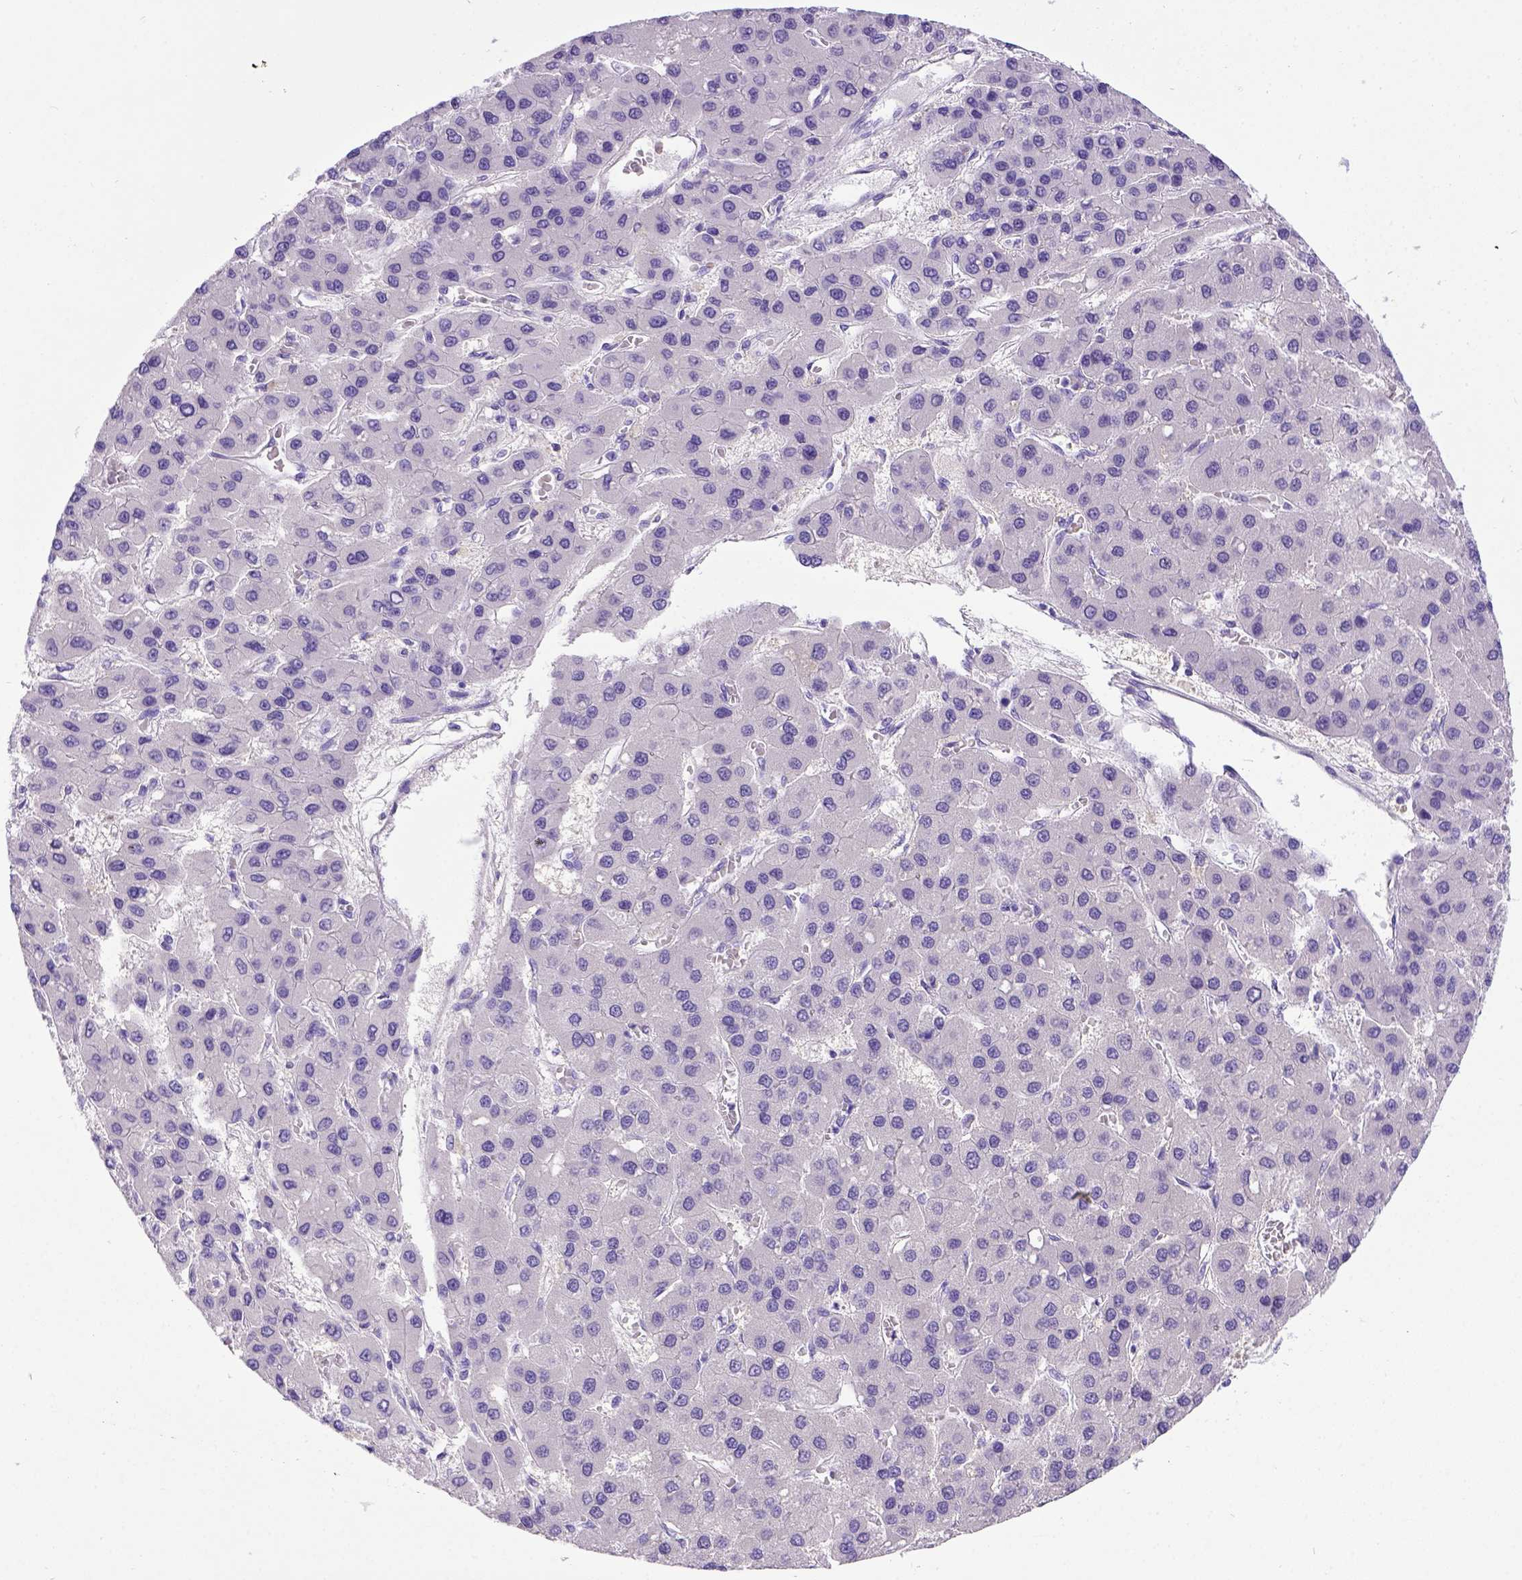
{"staining": {"intensity": "negative", "quantity": "none", "location": "none"}, "tissue": "liver cancer", "cell_type": "Tumor cells", "image_type": "cancer", "snomed": [{"axis": "morphology", "description": "Carcinoma, Hepatocellular, NOS"}, {"axis": "topography", "description": "Liver"}], "caption": "Tumor cells show no significant expression in liver cancer.", "gene": "IGF2", "patient": {"sex": "female", "age": 41}}